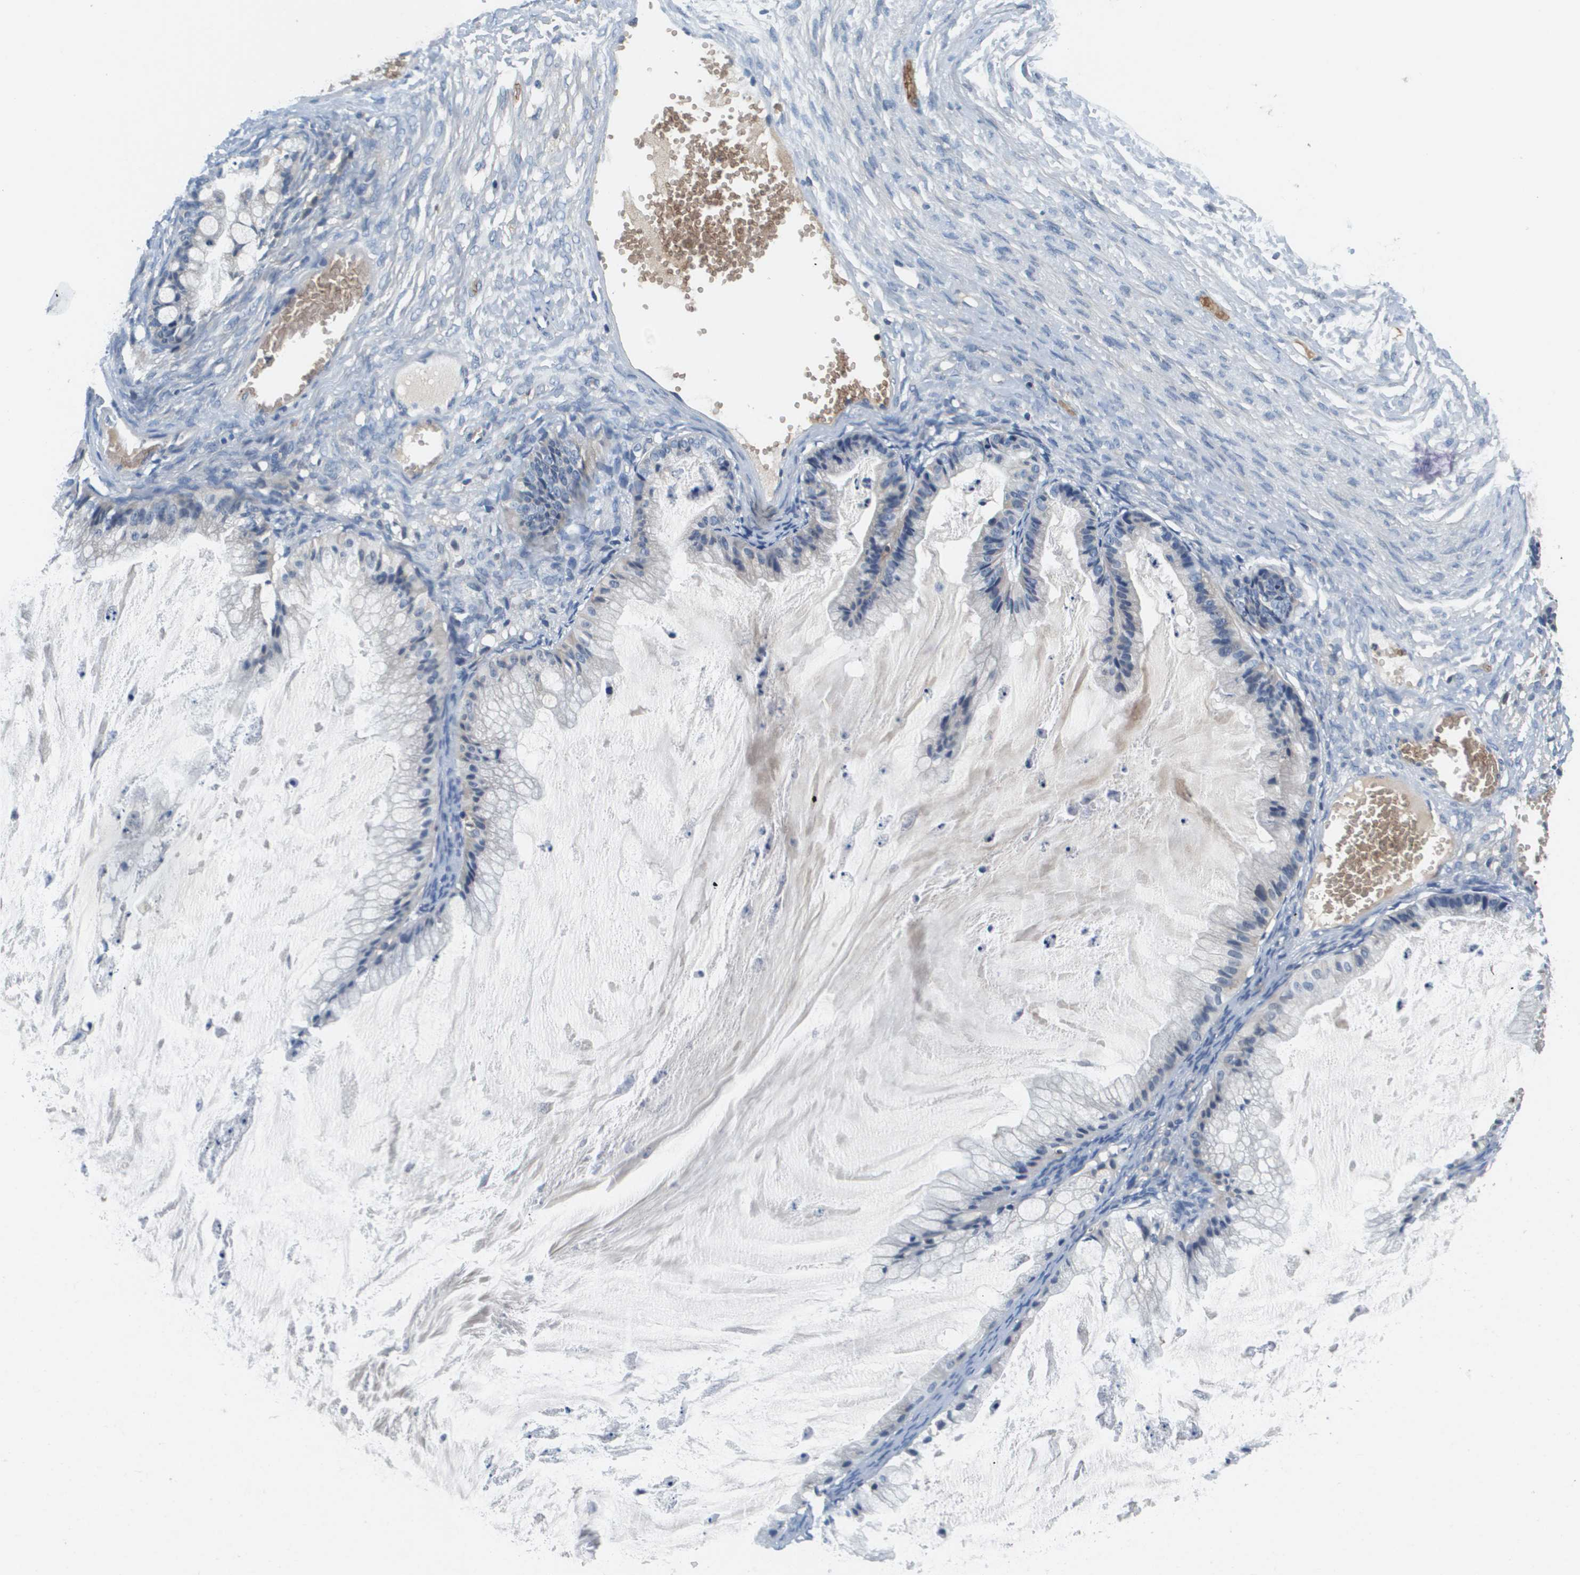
{"staining": {"intensity": "negative", "quantity": "none", "location": "none"}, "tissue": "ovarian cancer", "cell_type": "Tumor cells", "image_type": "cancer", "snomed": [{"axis": "morphology", "description": "Cystadenocarcinoma, mucinous, NOS"}, {"axis": "topography", "description": "Ovary"}], "caption": "High magnification brightfield microscopy of mucinous cystadenocarcinoma (ovarian) stained with DAB (3,3'-diaminobenzidine) (brown) and counterstained with hematoxylin (blue): tumor cells show no significant staining.", "gene": "KCNQ5", "patient": {"sex": "female", "age": 57}}